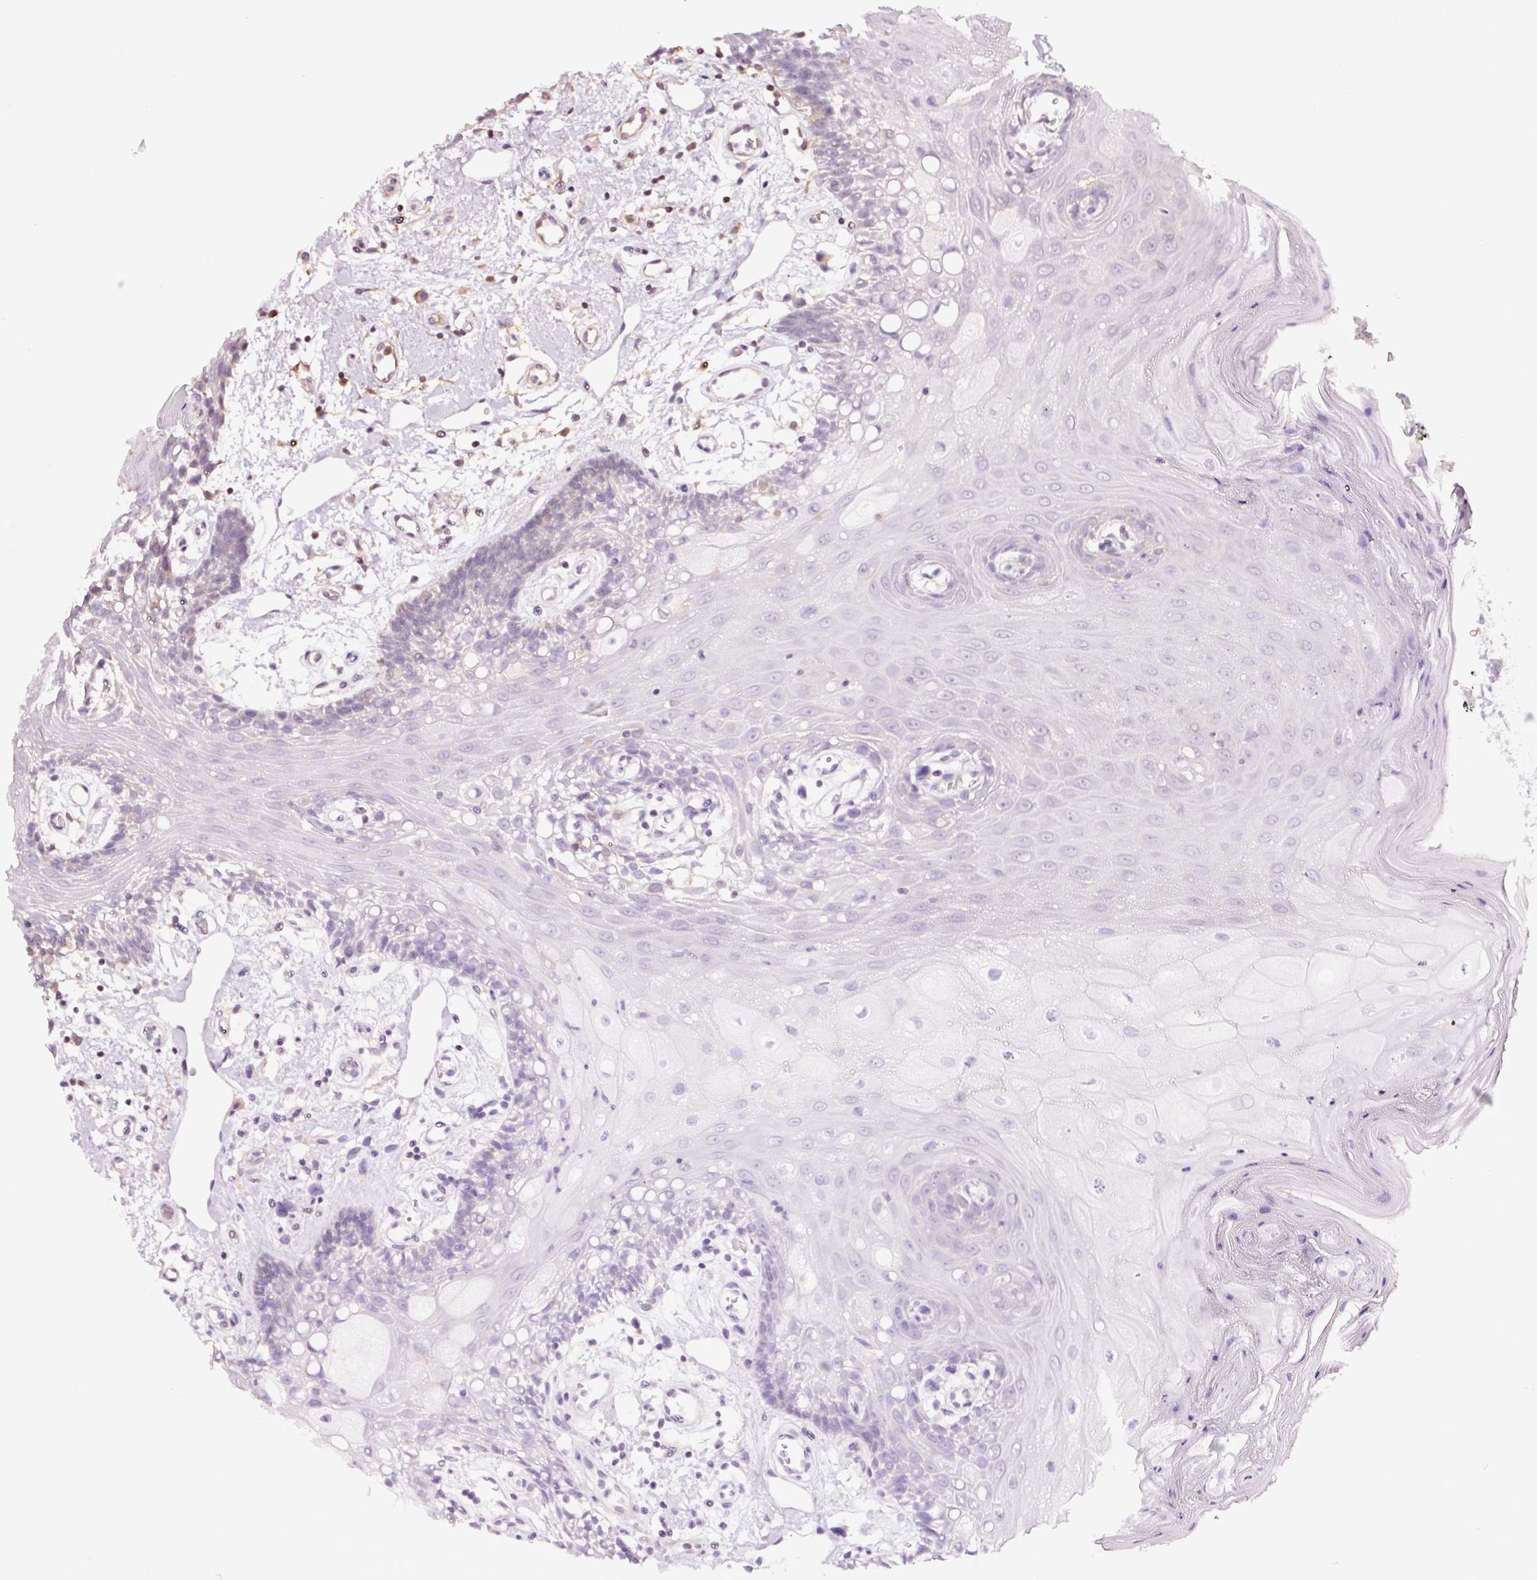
{"staining": {"intensity": "weak", "quantity": "<25%", "location": "cytoplasmic/membranous"}, "tissue": "oral mucosa", "cell_type": "Squamous epithelial cells", "image_type": "normal", "snomed": [{"axis": "morphology", "description": "Normal tissue, NOS"}, {"axis": "topography", "description": "Oral tissue"}], "caption": "Immunohistochemistry (IHC) photomicrograph of benign human oral mucosa stained for a protein (brown), which reveals no positivity in squamous epithelial cells.", "gene": "METAP1", "patient": {"sex": "female", "age": 59}}